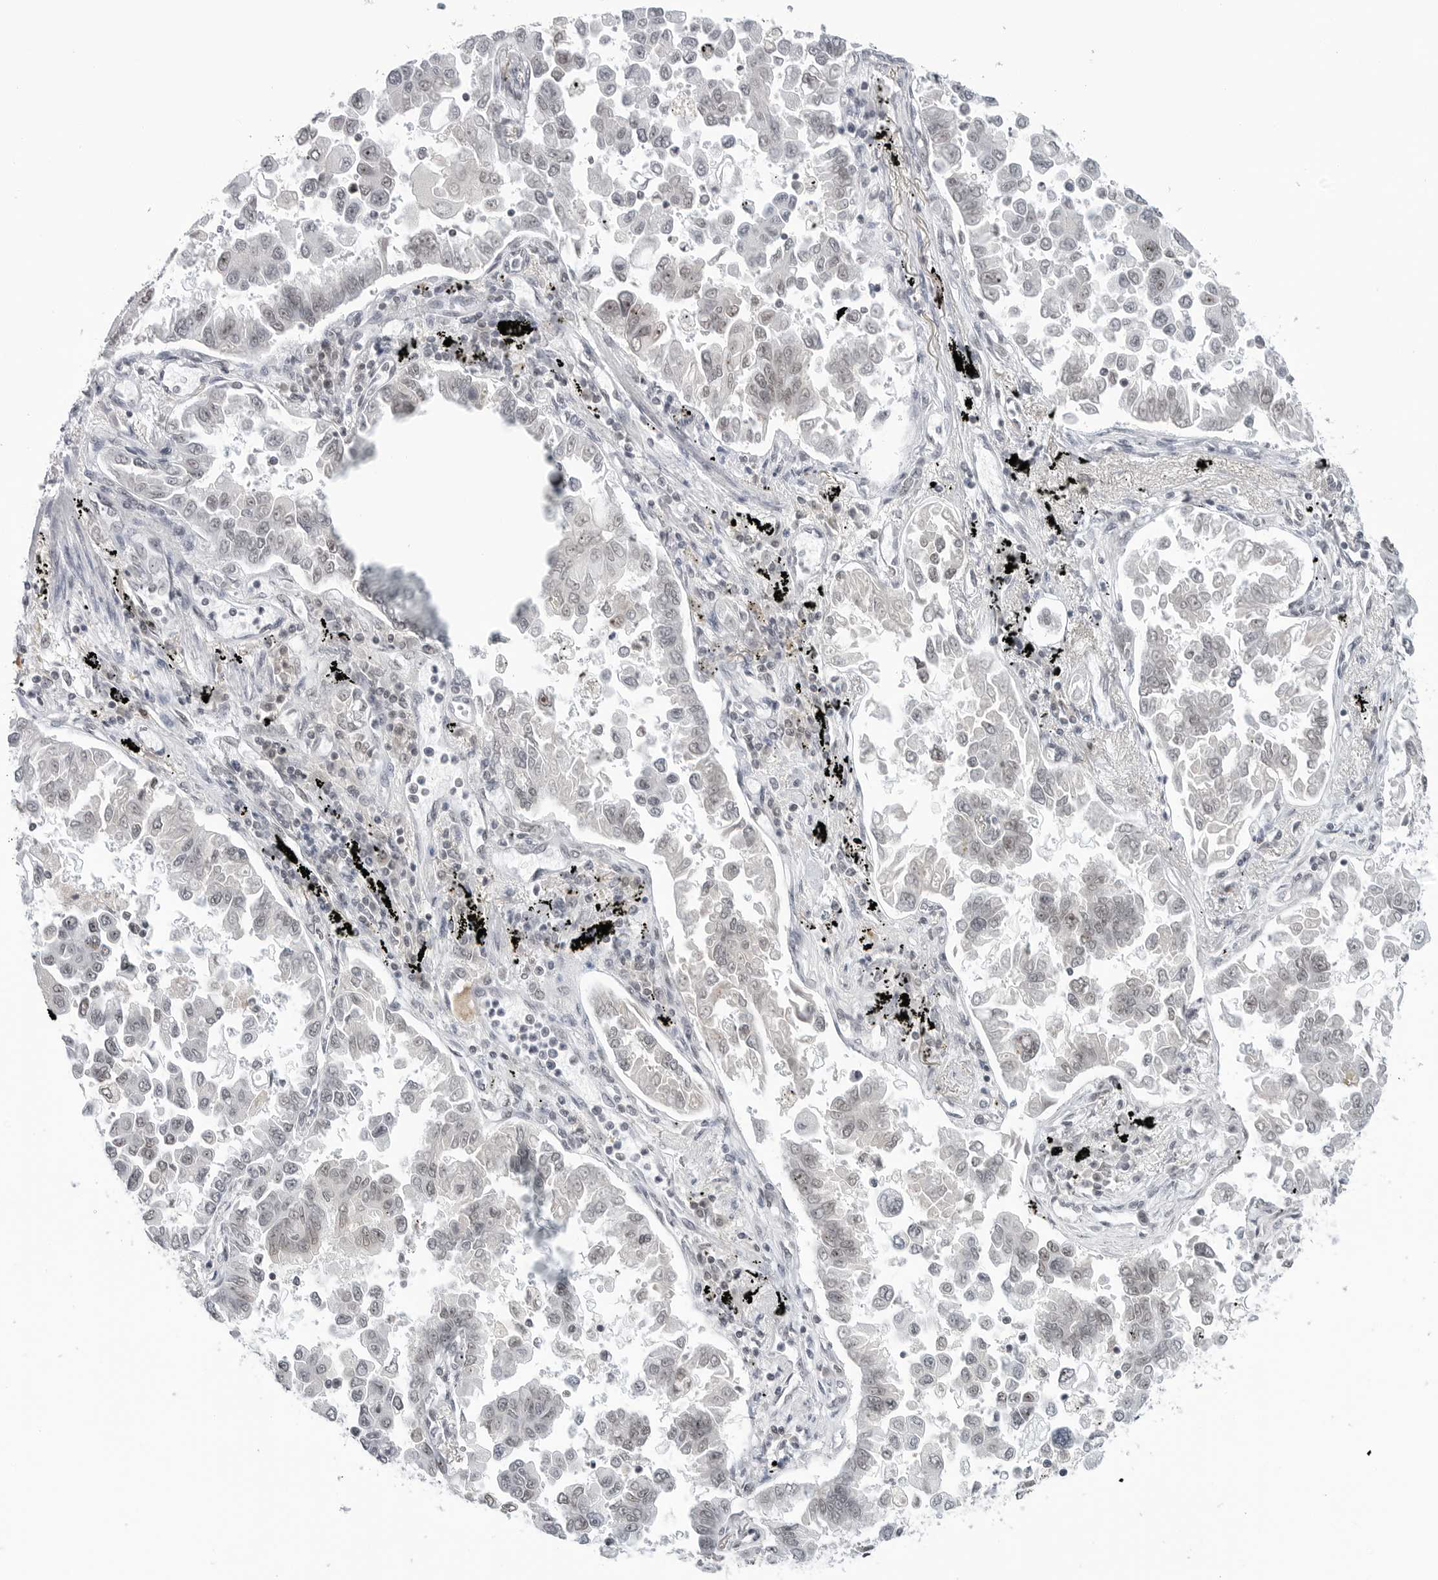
{"staining": {"intensity": "negative", "quantity": "none", "location": "none"}, "tissue": "lung cancer", "cell_type": "Tumor cells", "image_type": "cancer", "snomed": [{"axis": "morphology", "description": "Adenocarcinoma, NOS"}, {"axis": "topography", "description": "Lung"}], "caption": "High magnification brightfield microscopy of lung cancer stained with DAB (3,3'-diaminobenzidine) (brown) and counterstained with hematoxylin (blue): tumor cells show no significant staining.", "gene": "WRAP53", "patient": {"sex": "female", "age": 67}}